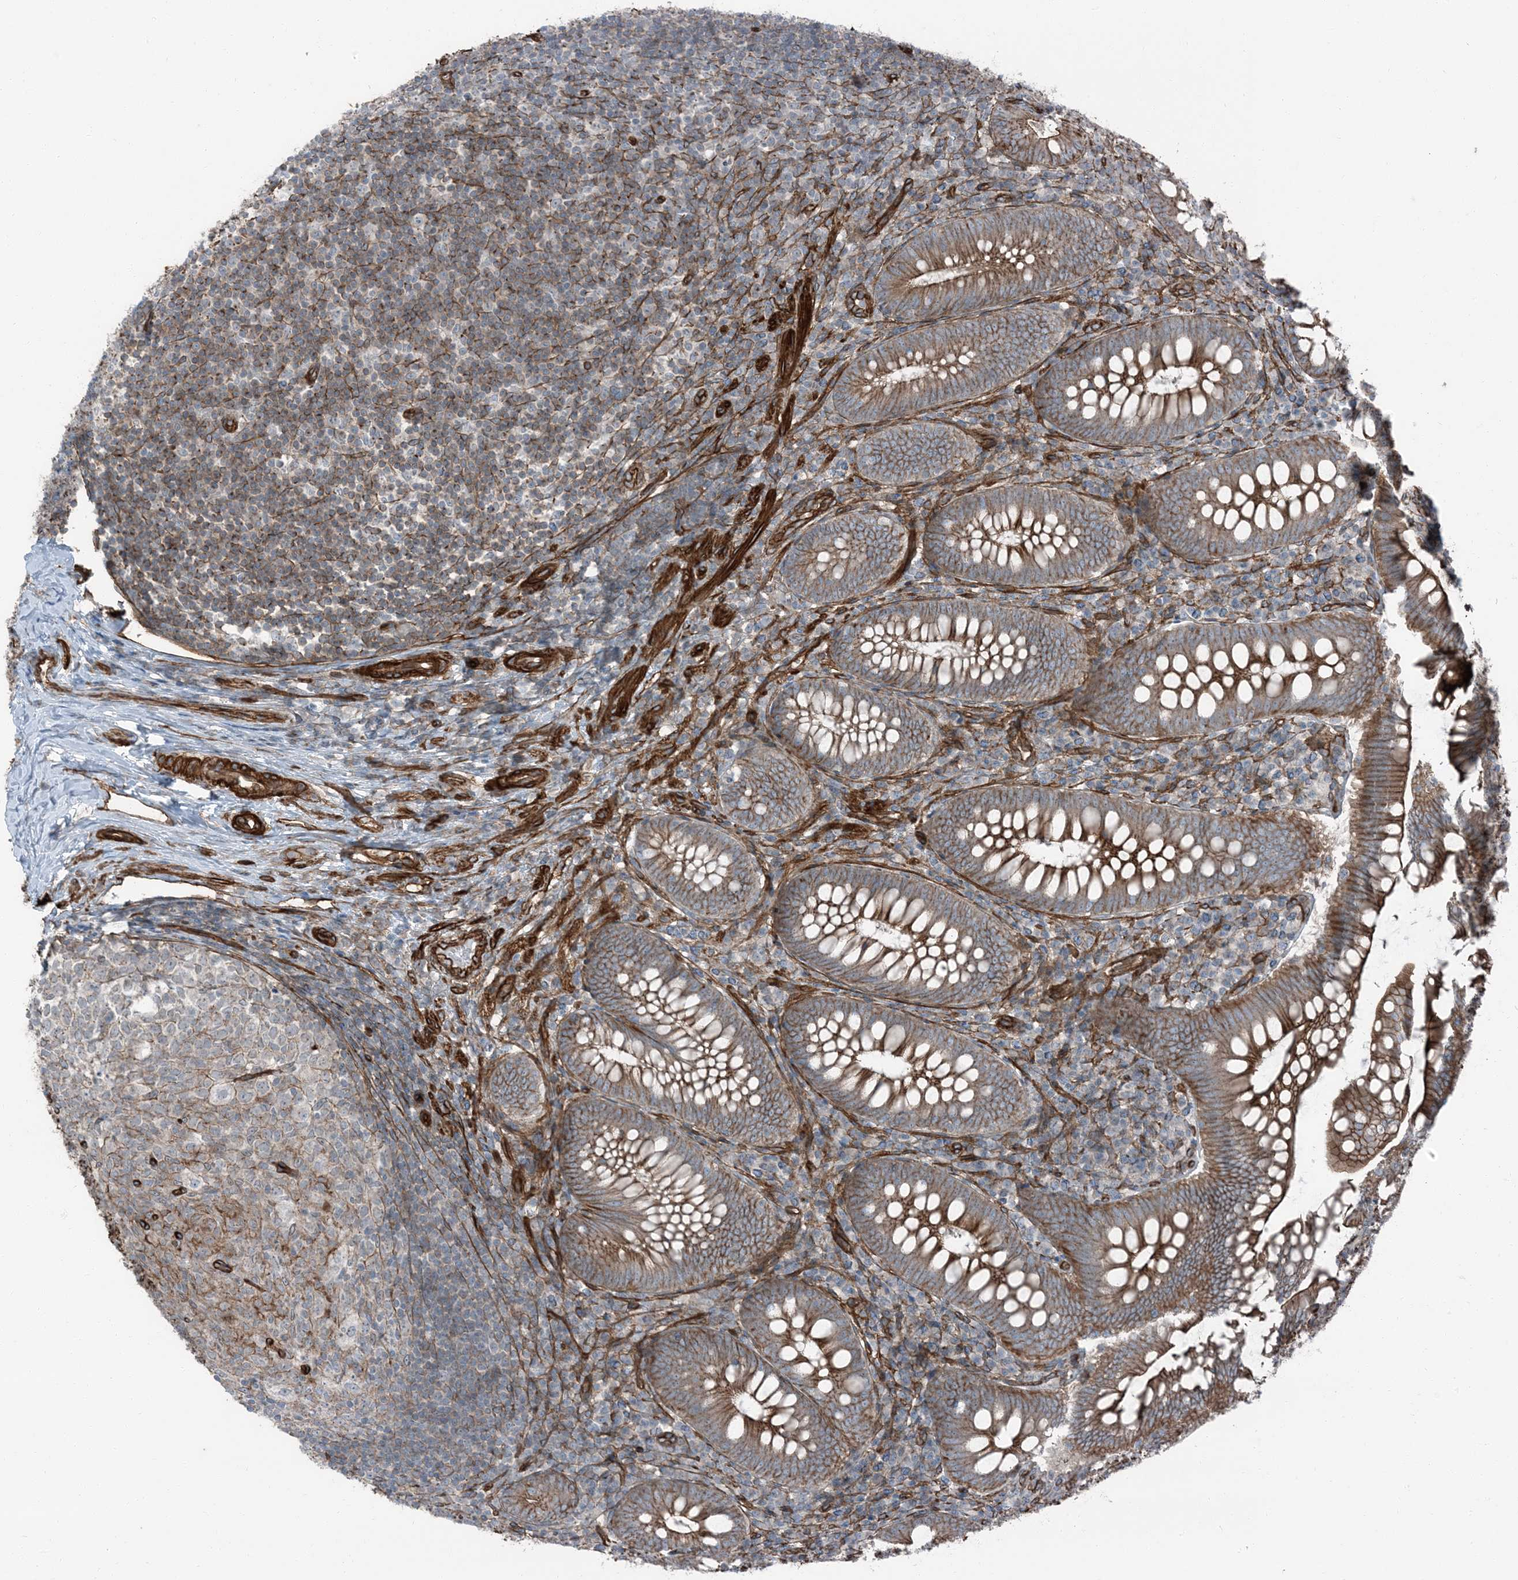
{"staining": {"intensity": "moderate", "quantity": ">75%", "location": "cytoplasmic/membranous"}, "tissue": "appendix", "cell_type": "Glandular cells", "image_type": "normal", "snomed": [{"axis": "morphology", "description": "Normal tissue, NOS"}, {"axis": "topography", "description": "Appendix"}], "caption": "Protein expression analysis of normal human appendix reveals moderate cytoplasmic/membranous staining in about >75% of glandular cells.", "gene": "ZFP90", "patient": {"sex": "male", "age": 14}}